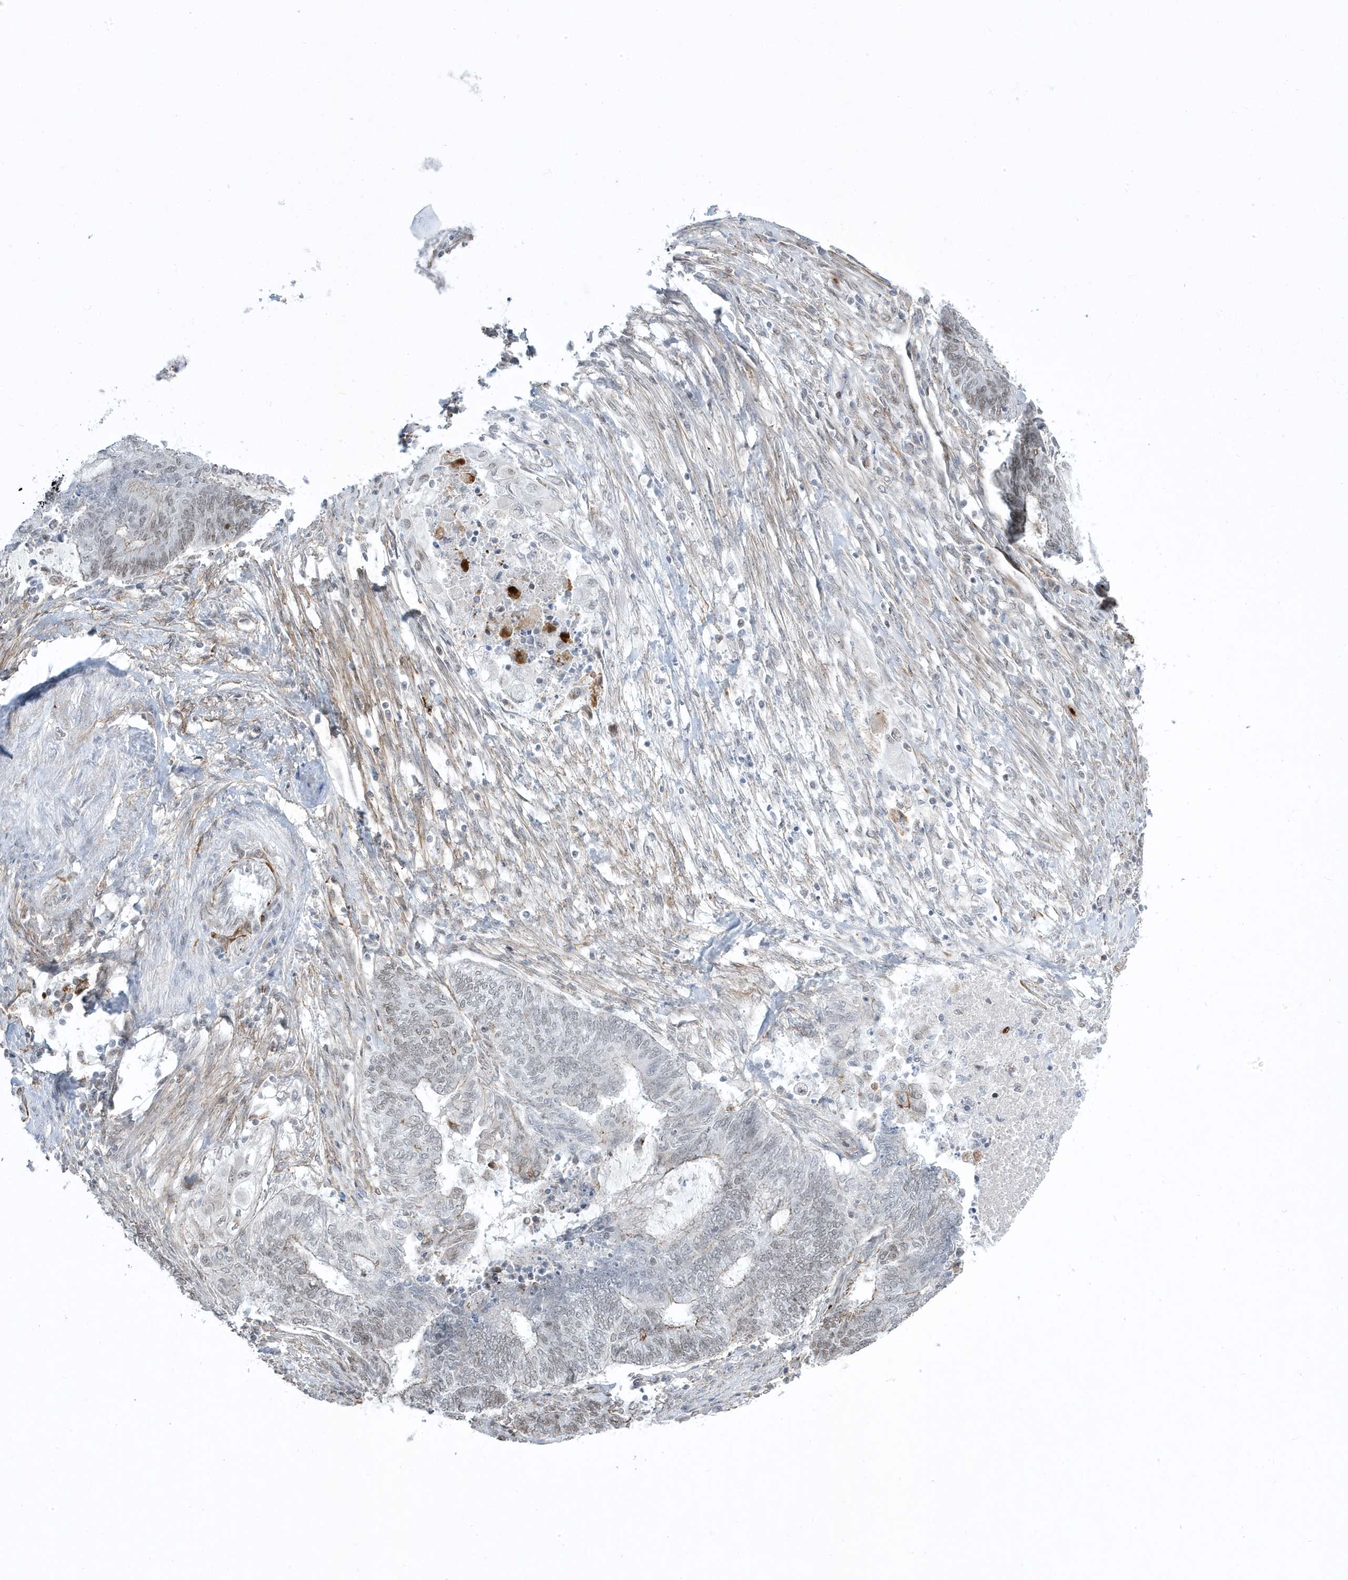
{"staining": {"intensity": "weak", "quantity": "<25%", "location": "nuclear"}, "tissue": "endometrial cancer", "cell_type": "Tumor cells", "image_type": "cancer", "snomed": [{"axis": "morphology", "description": "Adenocarcinoma, NOS"}, {"axis": "topography", "description": "Uterus"}, {"axis": "topography", "description": "Endometrium"}], "caption": "A histopathology image of endometrial adenocarcinoma stained for a protein demonstrates no brown staining in tumor cells.", "gene": "ADAMTSL3", "patient": {"sex": "female", "age": 70}}